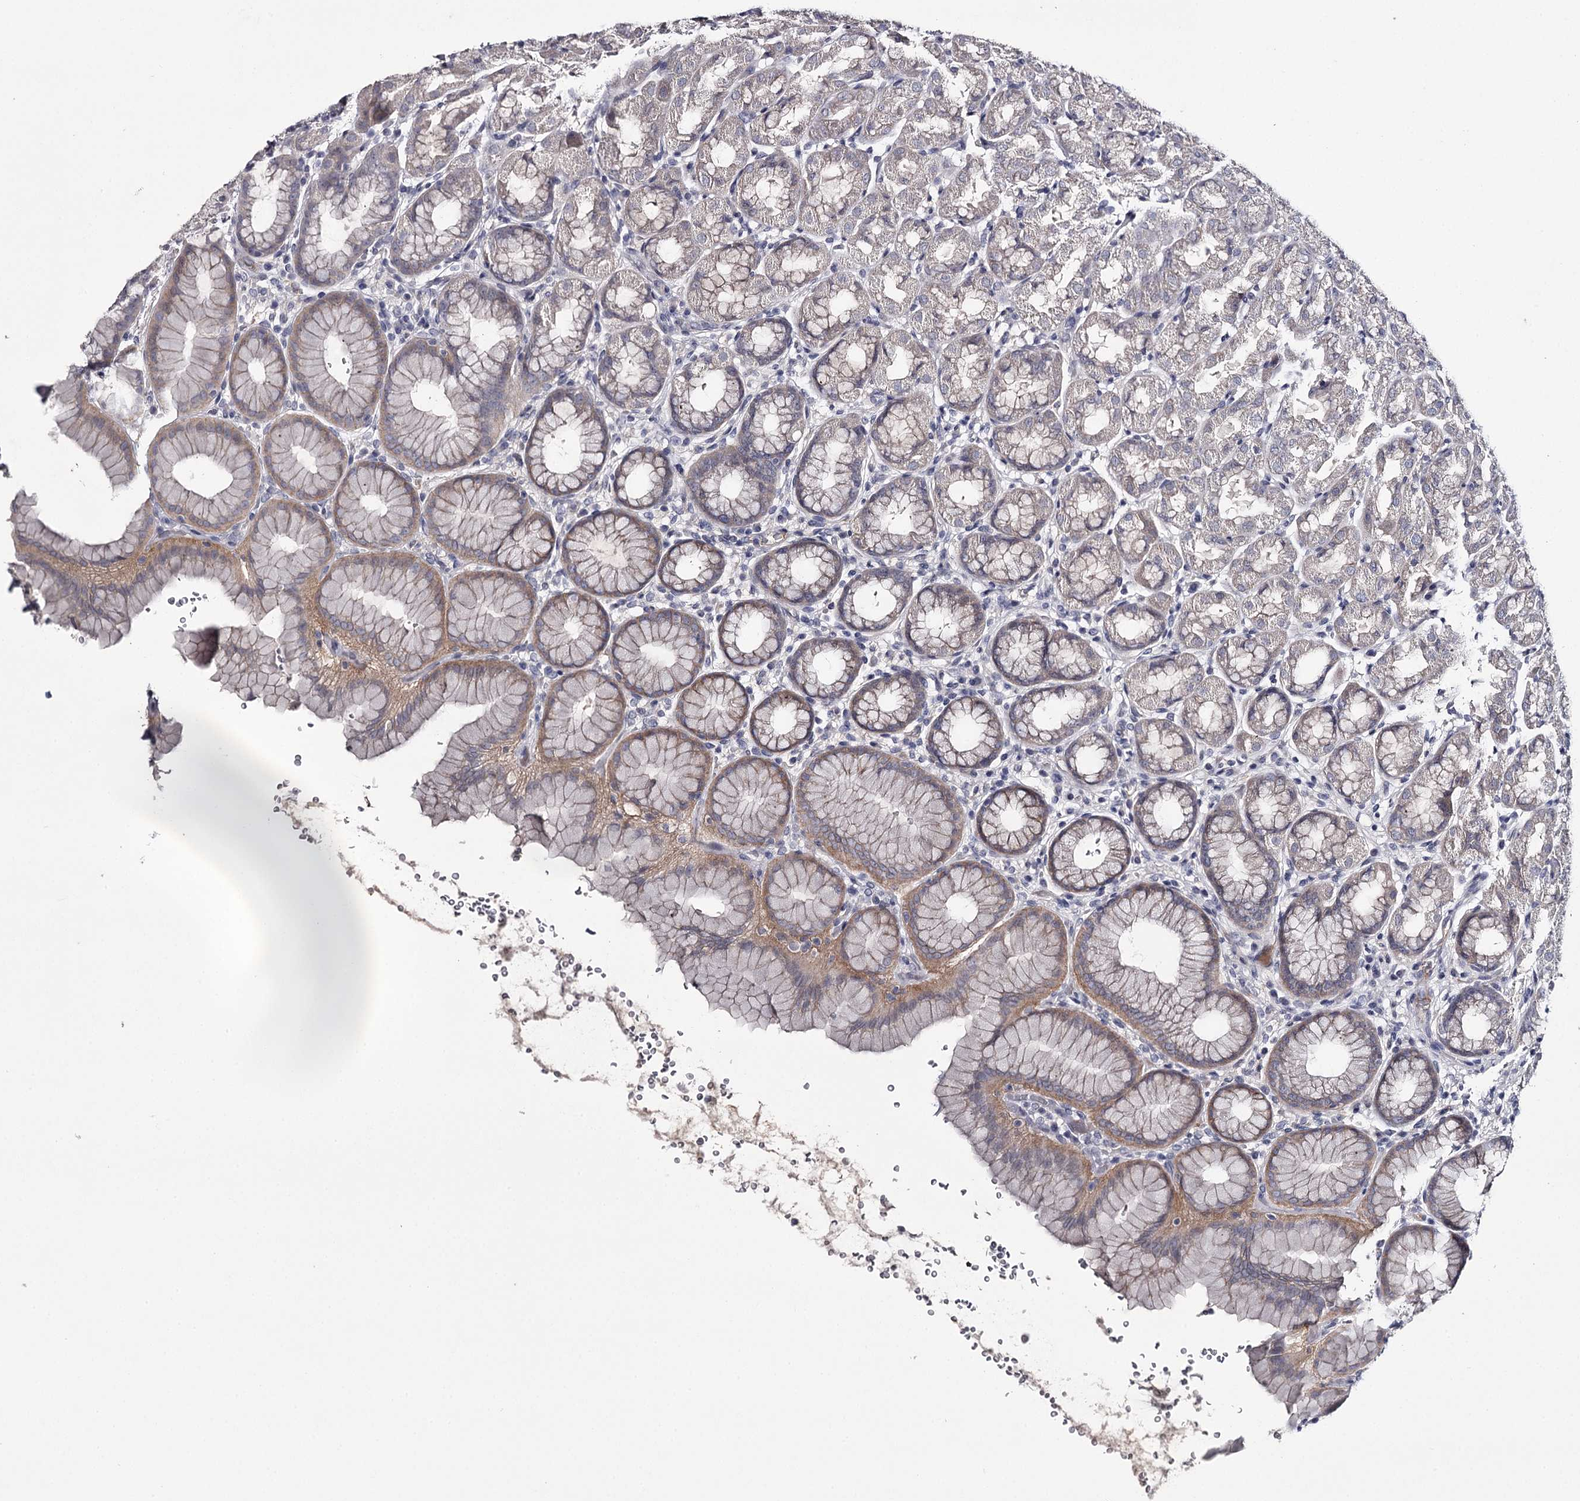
{"staining": {"intensity": "weak", "quantity": "<25%", "location": "cytoplasmic/membranous"}, "tissue": "stomach", "cell_type": "Glandular cells", "image_type": "normal", "snomed": [{"axis": "morphology", "description": "Normal tissue, NOS"}, {"axis": "topography", "description": "Stomach"}], "caption": "An IHC photomicrograph of benign stomach is shown. There is no staining in glandular cells of stomach.", "gene": "FDXACB1", "patient": {"sex": "male", "age": 42}}